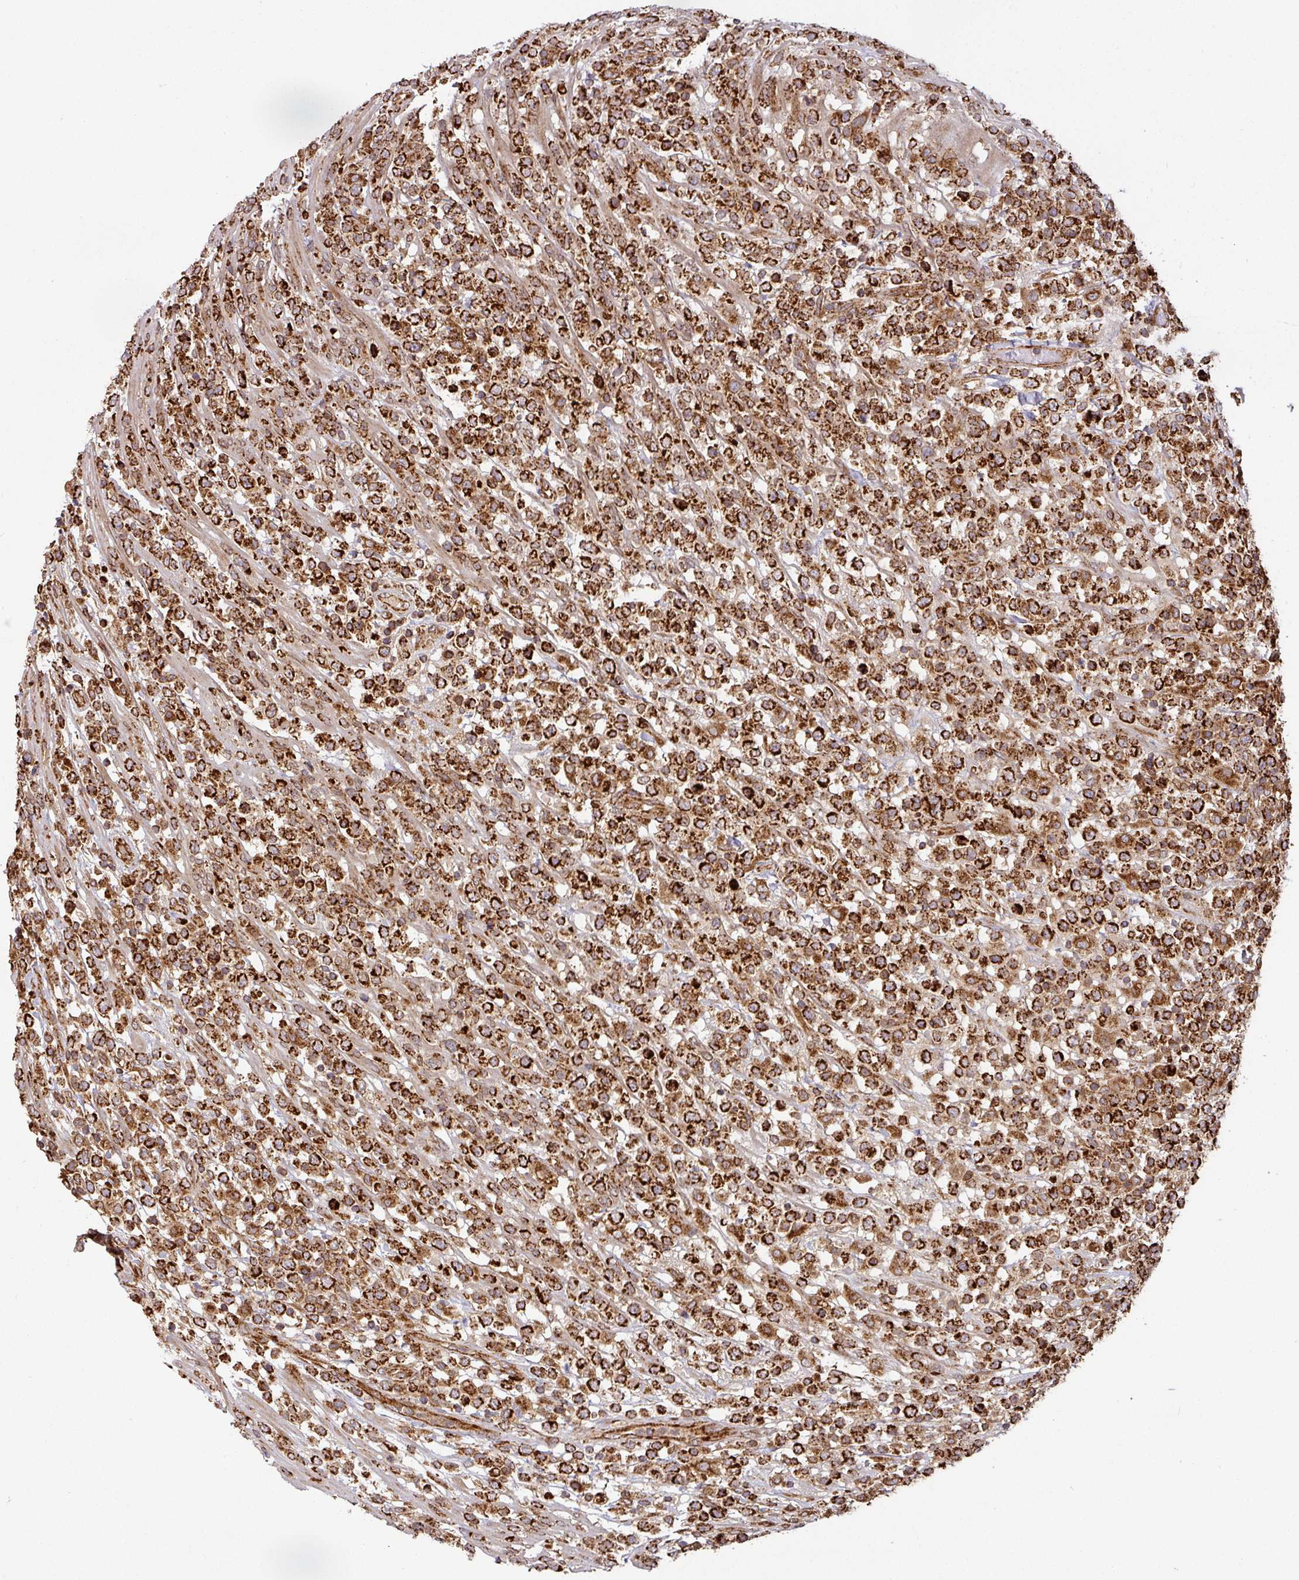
{"staining": {"intensity": "strong", "quantity": ">75%", "location": "cytoplasmic/membranous"}, "tissue": "lymphoma", "cell_type": "Tumor cells", "image_type": "cancer", "snomed": [{"axis": "morphology", "description": "Malignant lymphoma, non-Hodgkin's type, High grade"}, {"axis": "topography", "description": "Colon"}], "caption": "A high amount of strong cytoplasmic/membranous positivity is present in about >75% of tumor cells in high-grade malignant lymphoma, non-Hodgkin's type tissue. (Stains: DAB (3,3'-diaminobenzidine) in brown, nuclei in blue, Microscopy: brightfield microscopy at high magnification).", "gene": "TRAP1", "patient": {"sex": "female", "age": 53}}